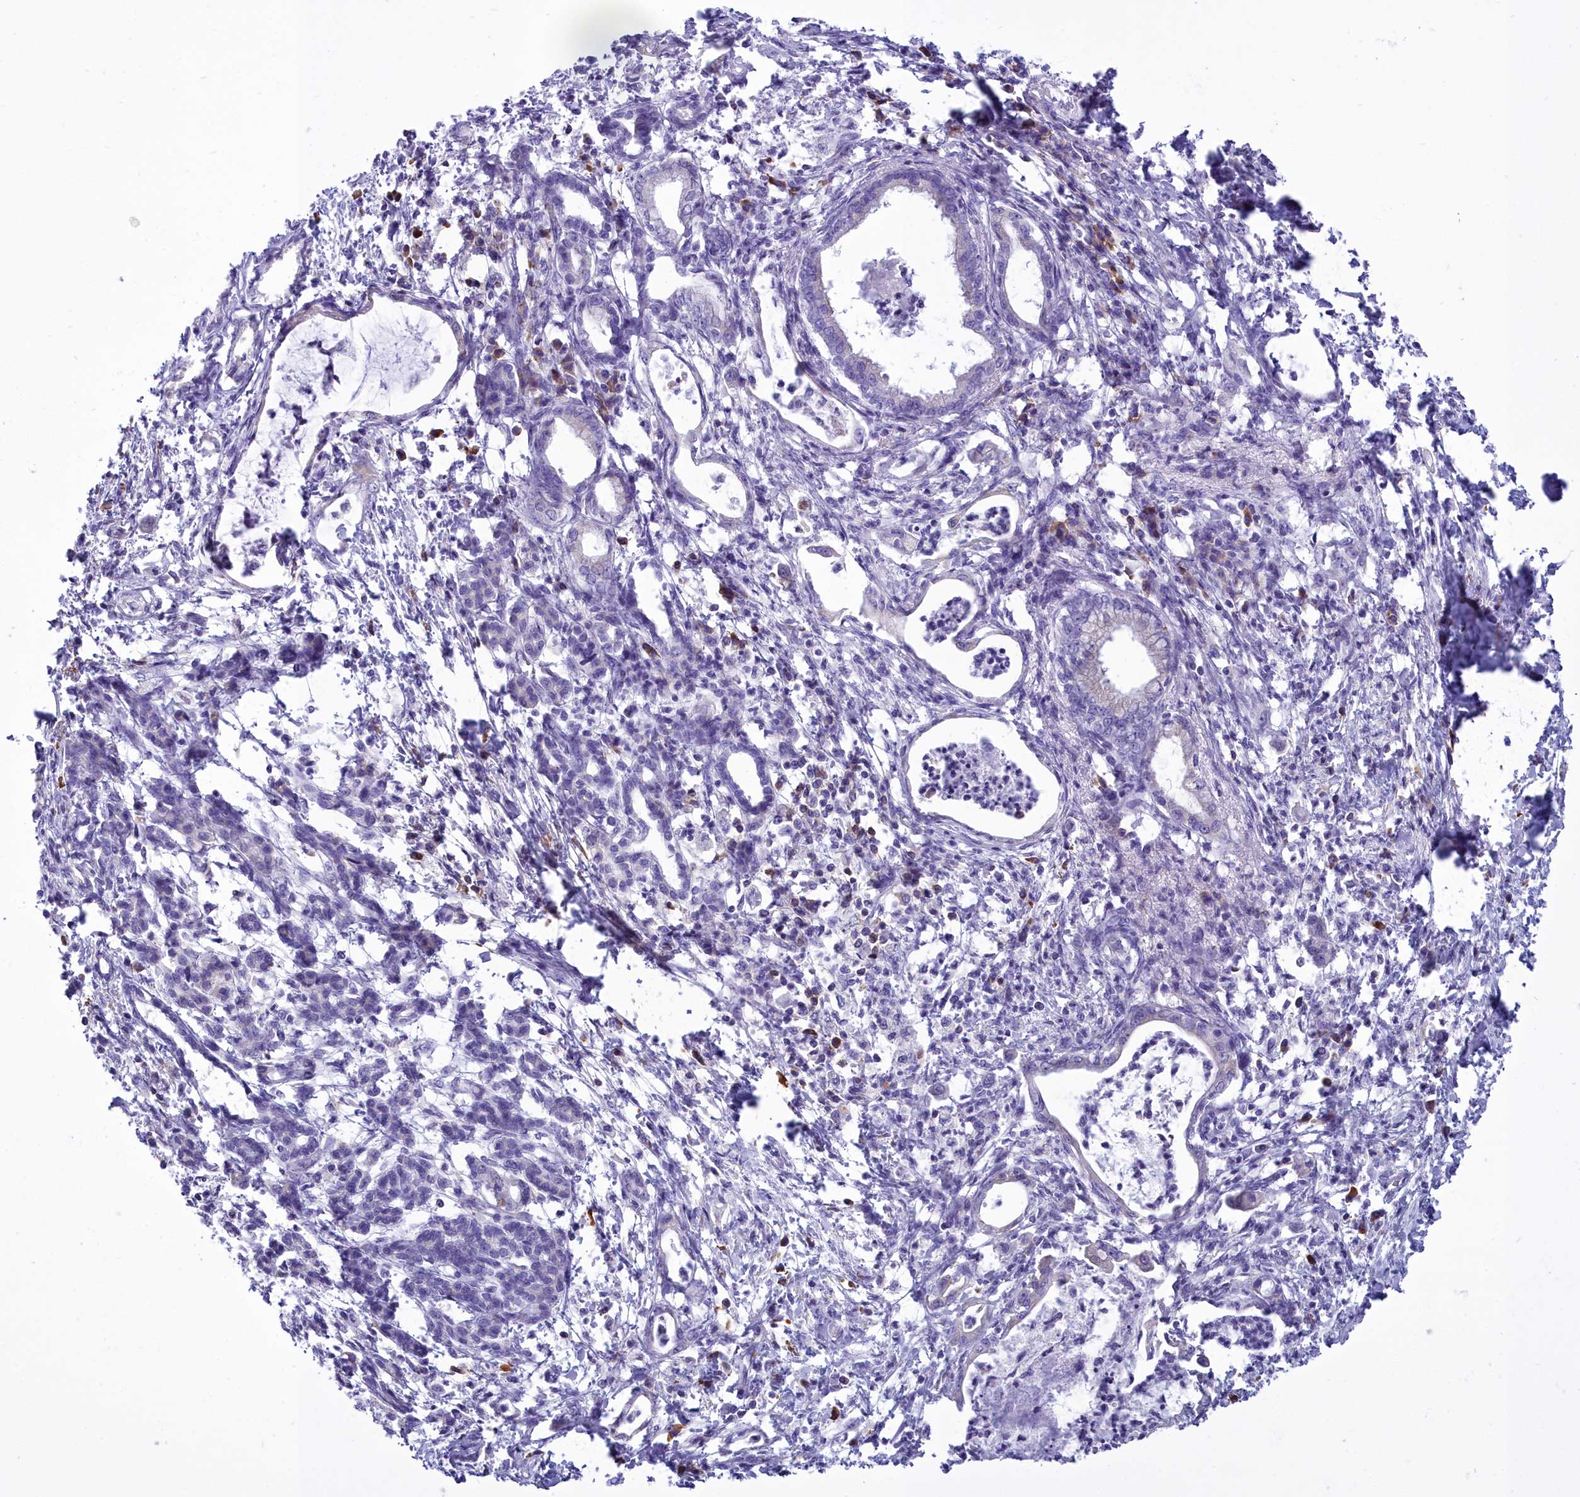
{"staining": {"intensity": "negative", "quantity": "none", "location": "none"}, "tissue": "pancreatic cancer", "cell_type": "Tumor cells", "image_type": "cancer", "snomed": [{"axis": "morphology", "description": "Adenocarcinoma, NOS"}, {"axis": "topography", "description": "Pancreas"}], "caption": "Pancreatic cancer (adenocarcinoma) stained for a protein using IHC shows no positivity tumor cells.", "gene": "CD5", "patient": {"sex": "female", "age": 55}}